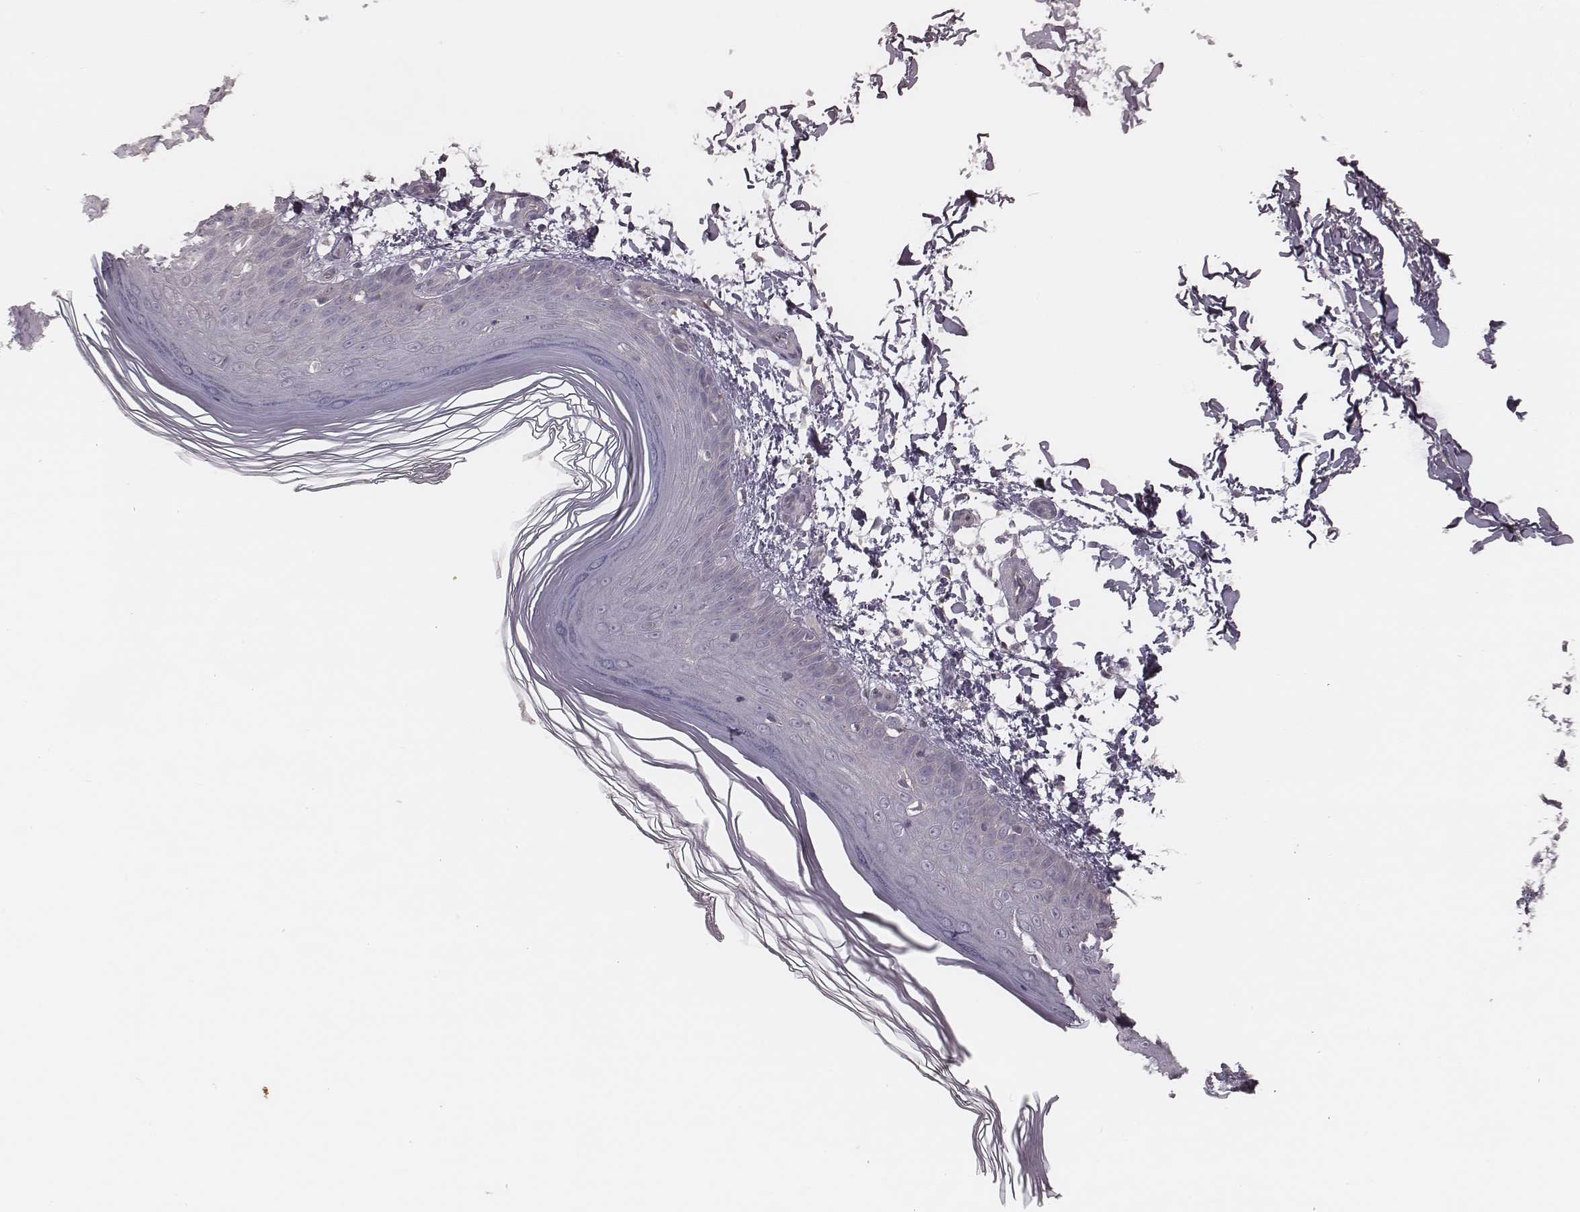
{"staining": {"intensity": "negative", "quantity": "none", "location": "none"}, "tissue": "skin", "cell_type": "Fibroblasts", "image_type": "normal", "snomed": [{"axis": "morphology", "description": "Normal tissue, NOS"}, {"axis": "topography", "description": "Skin"}], "caption": "Protein analysis of benign skin reveals no significant positivity in fibroblasts.", "gene": "TDRD5", "patient": {"sex": "female", "age": 62}}